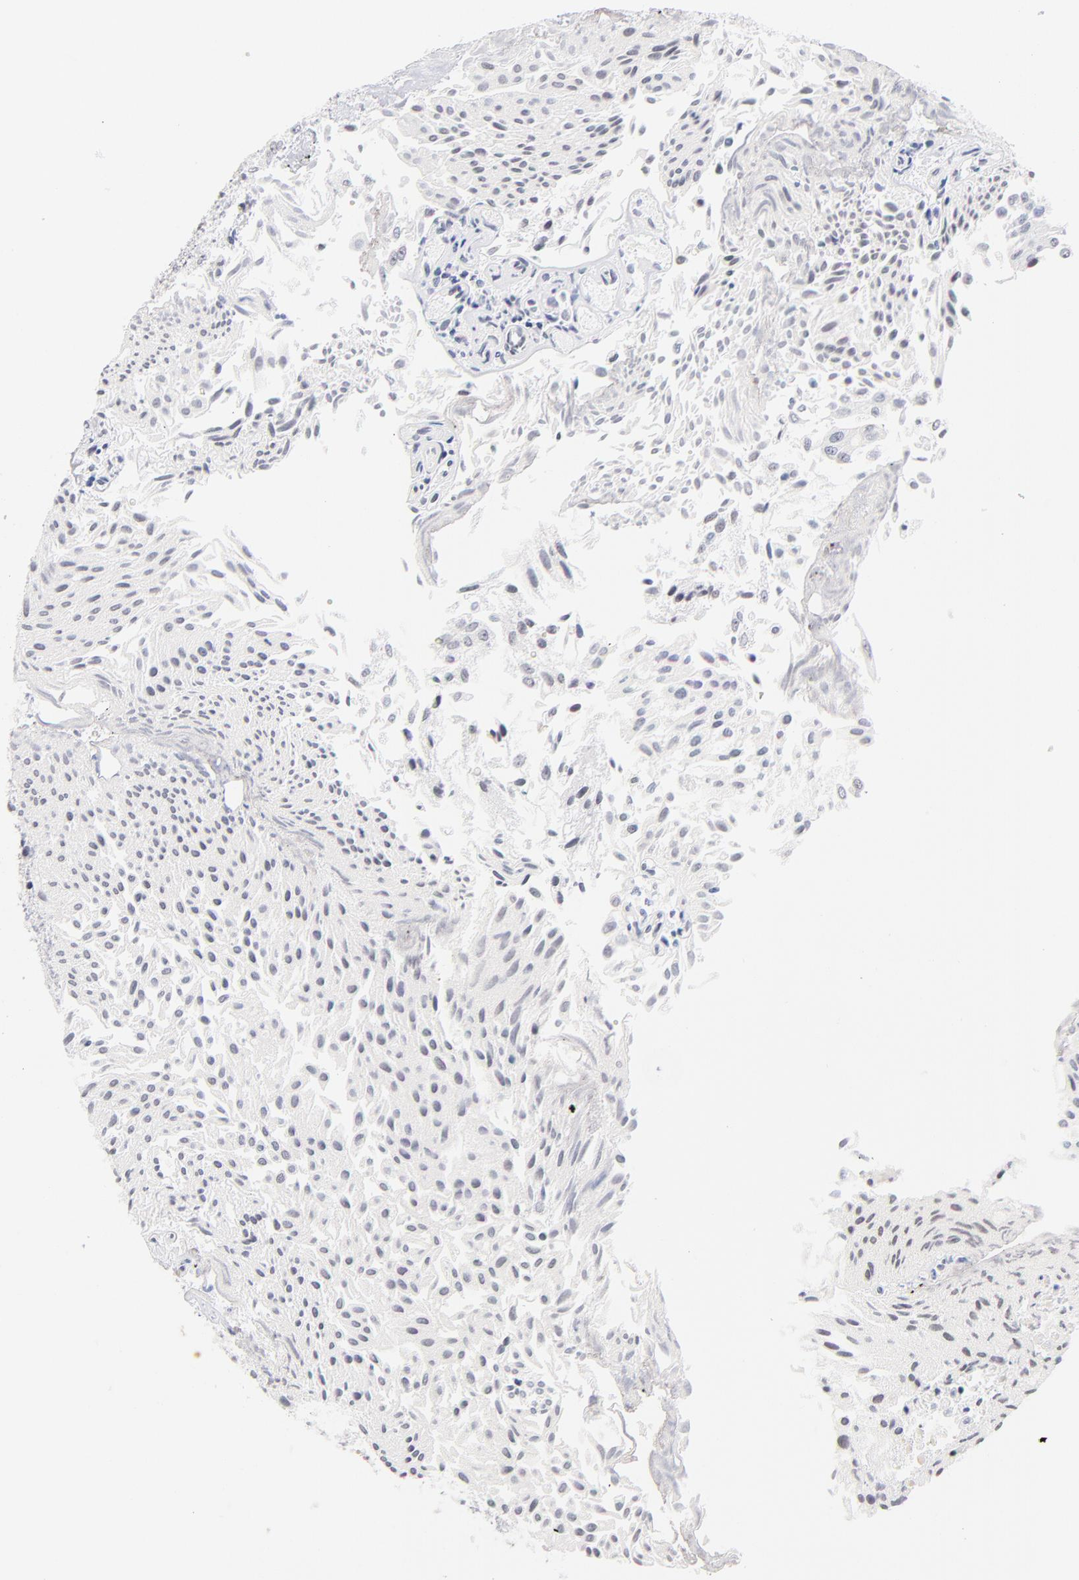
{"staining": {"intensity": "negative", "quantity": "none", "location": "none"}, "tissue": "urothelial cancer", "cell_type": "Tumor cells", "image_type": "cancer", "snomed": [{"axis": "morphology", "description": "Urothelial carcinoma, Low grade"}, {"axis": "topography", "description": "Urinary bladder"}], "caption": "Histopathology image shows no significant protein expression in tumor cells of low-grade urothelial carcinoma.", "gene": "ZNF74", "patient": {"sex": "male", "age": 86}}